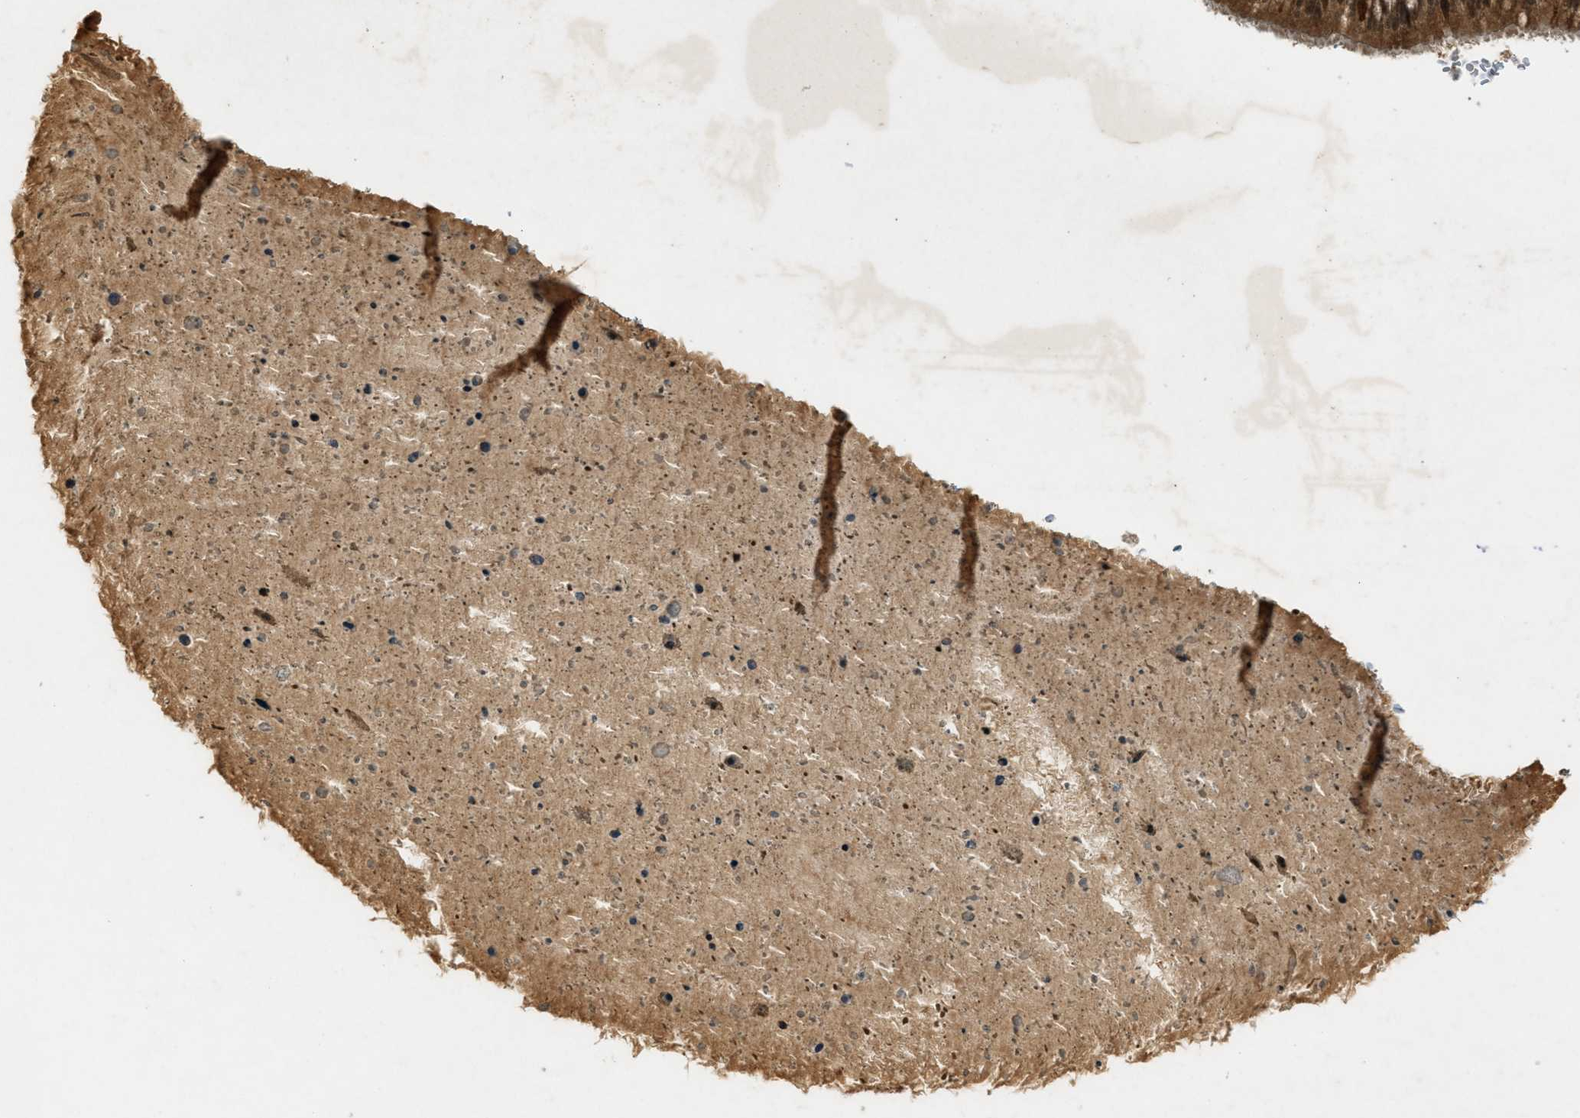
{"staining": {"intensity": "strong", "quantity": ">75%", "location": "cytoplasmic/membranous,nuclear"}, "tissue": "bronchus", "cell_type": "Respiratory epithelial cells", "image_type": "normal", "snomed": [{"axis": "morphology", "description": "Normal tissue, NOS"}, {"axis": "morphology", "description": "Adenocarcinoma, NOS"}, {"axis": "morphology", "description": "Adenocarcinoma, metastatic, NOS"}, {"axis": "topography", "description": "Lymph node"}, {"axis": "topography", "description": "Bronchus"}, {"axis": "topography", "description": "Lung"}], "caption": "Bronchus stained for a protein (brown) exhibits strong cytoplasmic/membranous,nuclear positive positivity in approximately >75% of respiratory epithelial cells.", "gene": "EIF2AK3", "patient": {"sex": "female", "age": 54}}